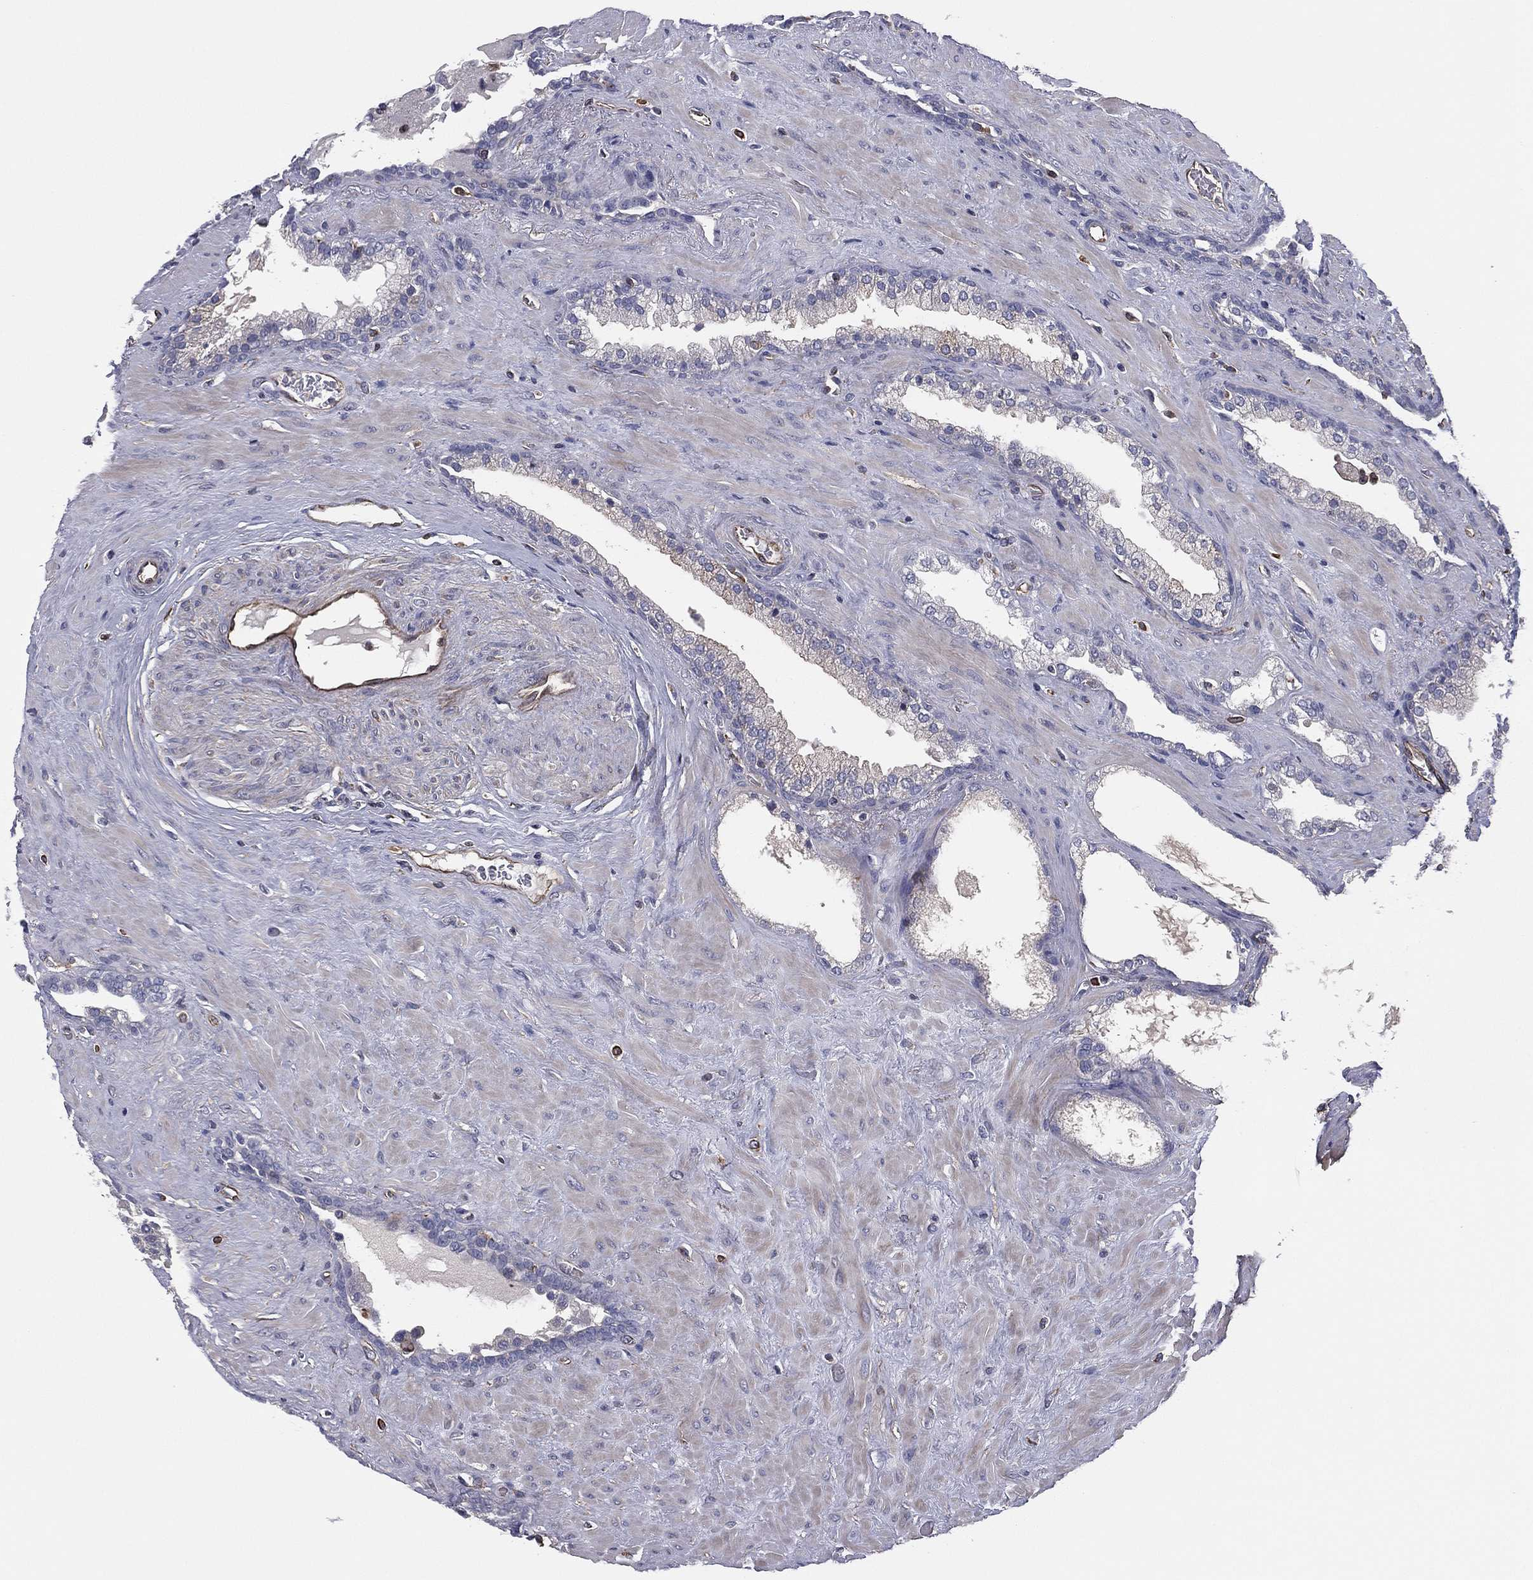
{"staining": {"intensity": "negative", "quantity": "none", "location": "none"}, "tissue": "prostate", "cell_type": "Glandular cells", "image_type": "normal", "snomed": [{"axis": "morphology", "description": "Normal tissue, NOS"}, {"axis": "topography", "description": "Prostate"}], "caption": "A high-resolution histopathology image shows IHC staining of normal prostate, which demonstrates no significant expression in glandular cells.", "gene": "SCUBE1", "patient": {"sex": "male", "age": 63}}